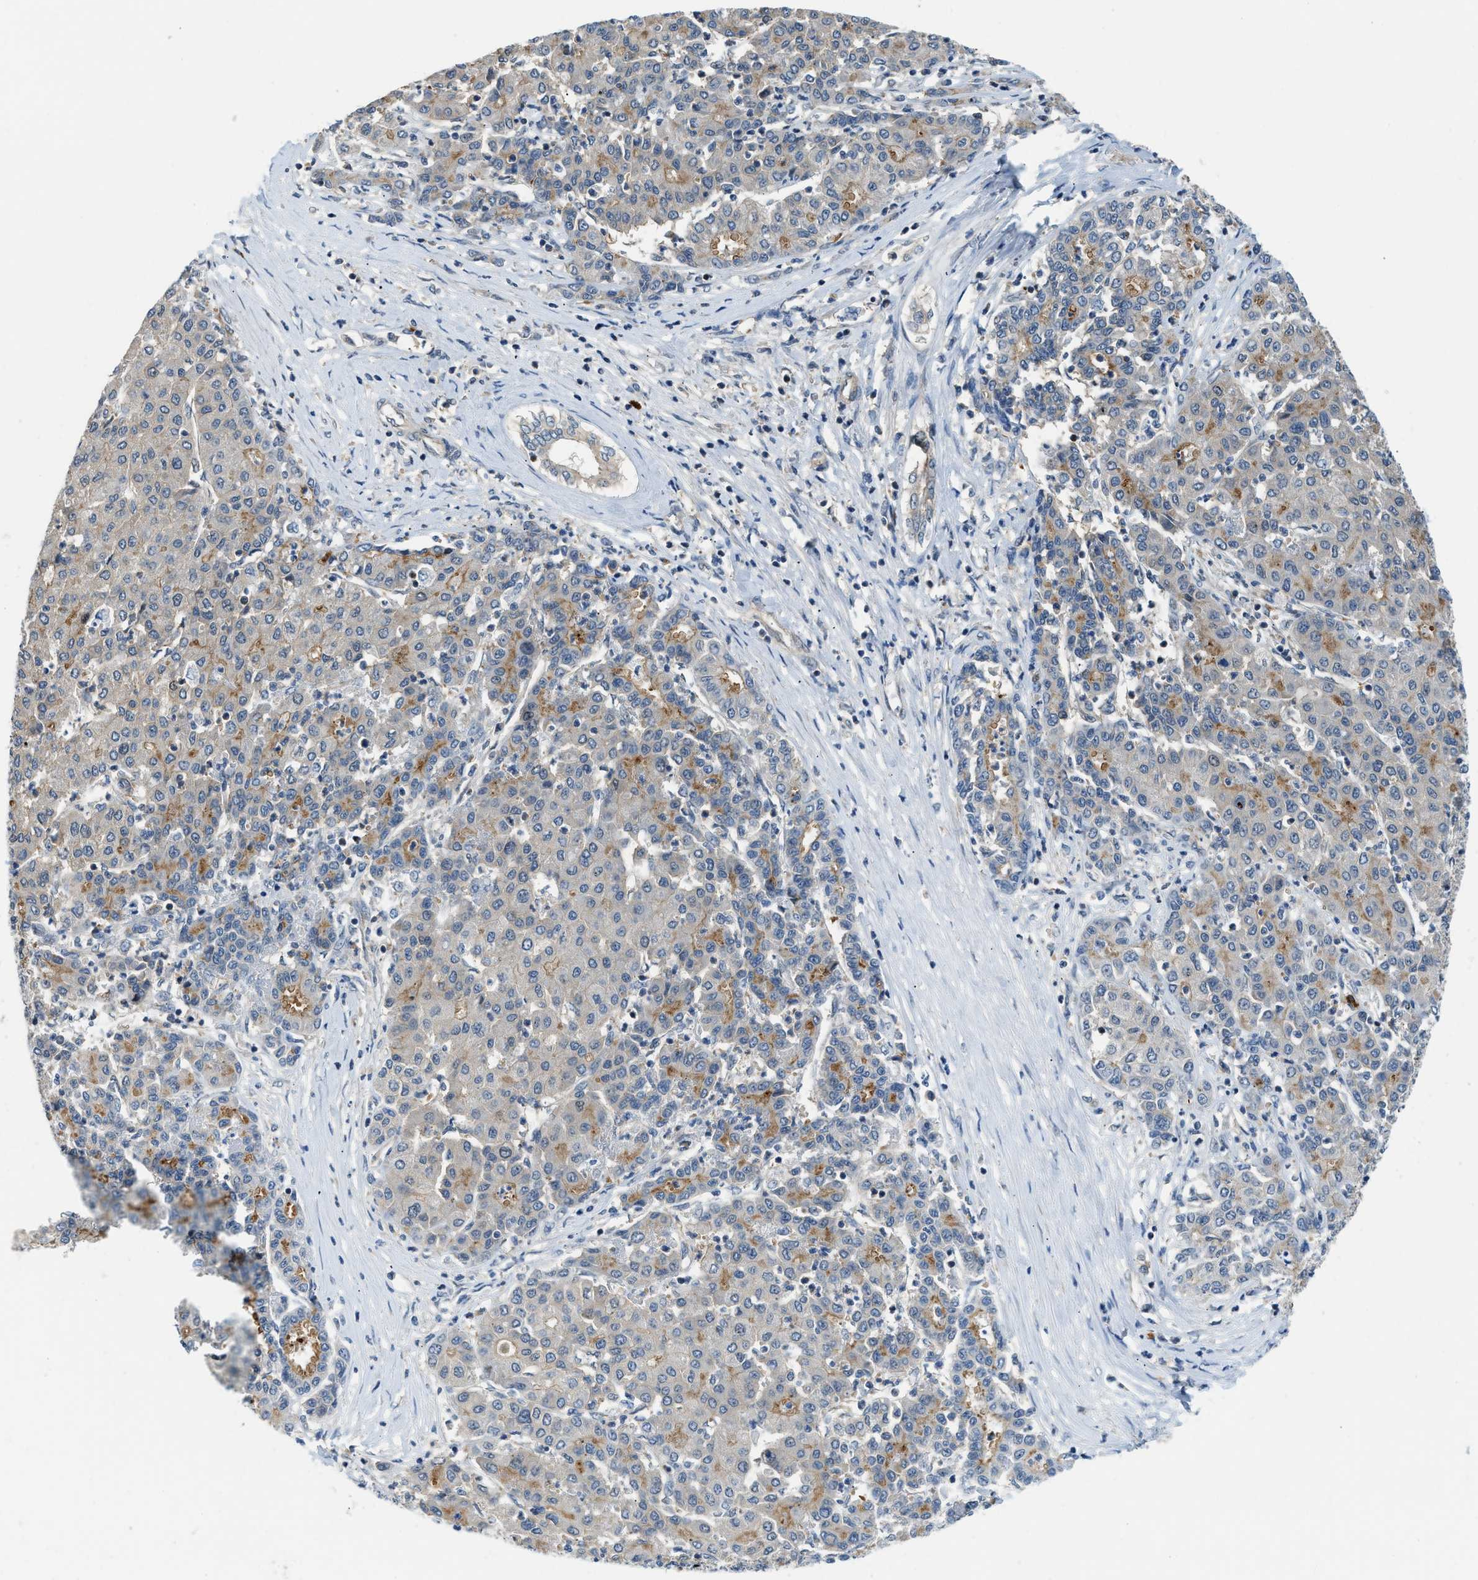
{"staining": {"intensity": "moderate", "quantity": "25%-75%", "location": "cytoplasmic/membranous"}, "tissue": "liver cancer", "cell_type": "Tumor cells", "image_type": "cancer", "snomed": [{"axis": "morphology", "description": "Carcinoma, Hepatocellular, NOS"}, {"axis": "topography", "description": "Liver"}], "caption": "The histopathology image exhibits staining of liver cancer (hepatocellular carcinoma), revealing moderate cytoplasmic/membranous protein staining (brown color) within tumor cells.", "gene": "CBLB", "patient": {"sex": "male", "age": 65}}